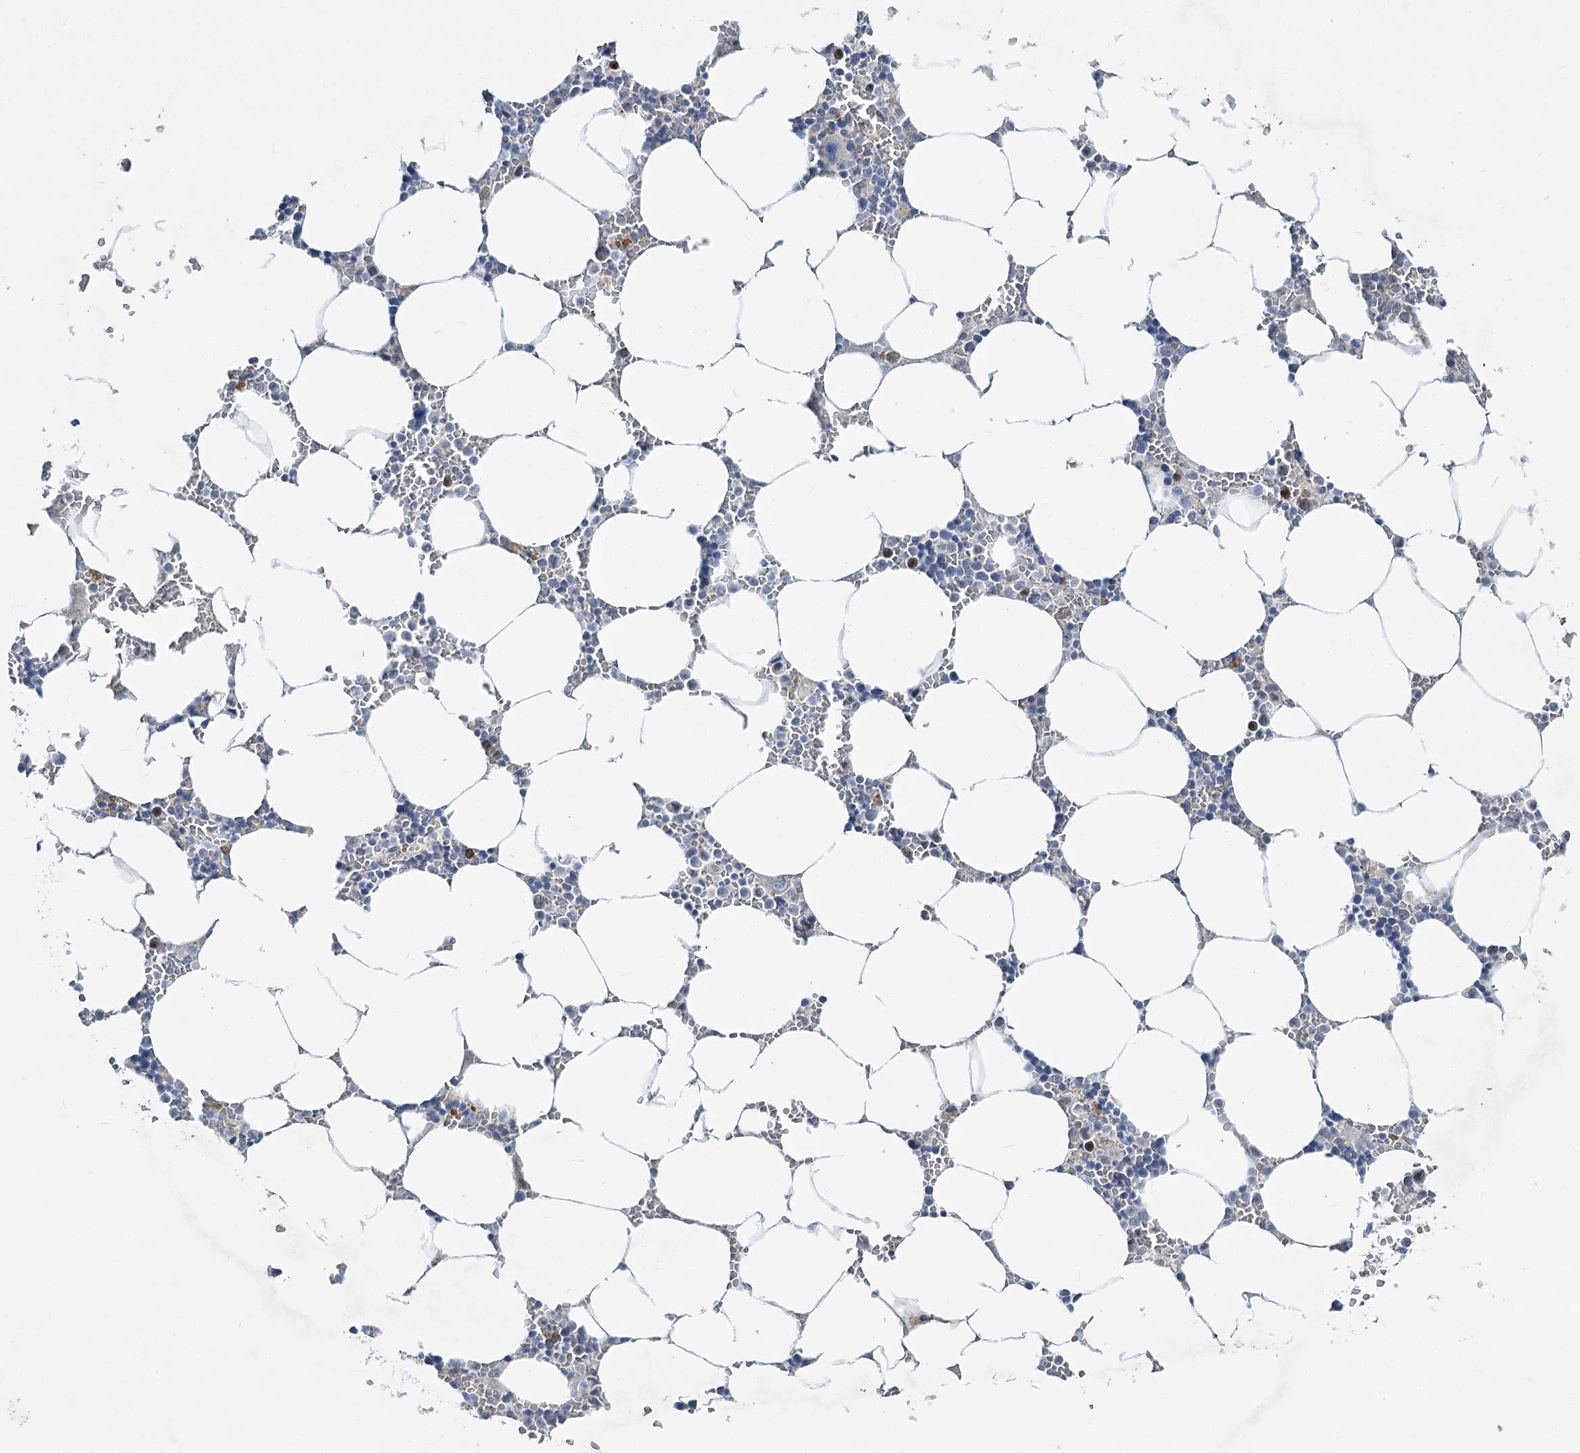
{"staining": {"intensity": "moderate", "quantity": "<25%", "location": "cytoplasmic/membranous,nuclear"}, "tissue": "bone marrow", "cell_type": "Hematopoietic cells", "image_type": "normal", "snomed": [{"axis": "morphology", "description": "Normal tissue, NOS"}, {"axis": "topography", "description": "Bone marrow"}], "caption": "The immunohistochemical stain shows moderate cytoplasmic/membranous,nuclear expression in hematopoietic cells of benign bone marrow. (DAB (3,3'-diaminobenzidine) = brown stain, brightfield microscopy at high magnification).", "gene": "ABITRAM", "patient": {"sex": "male", "age": 70}}